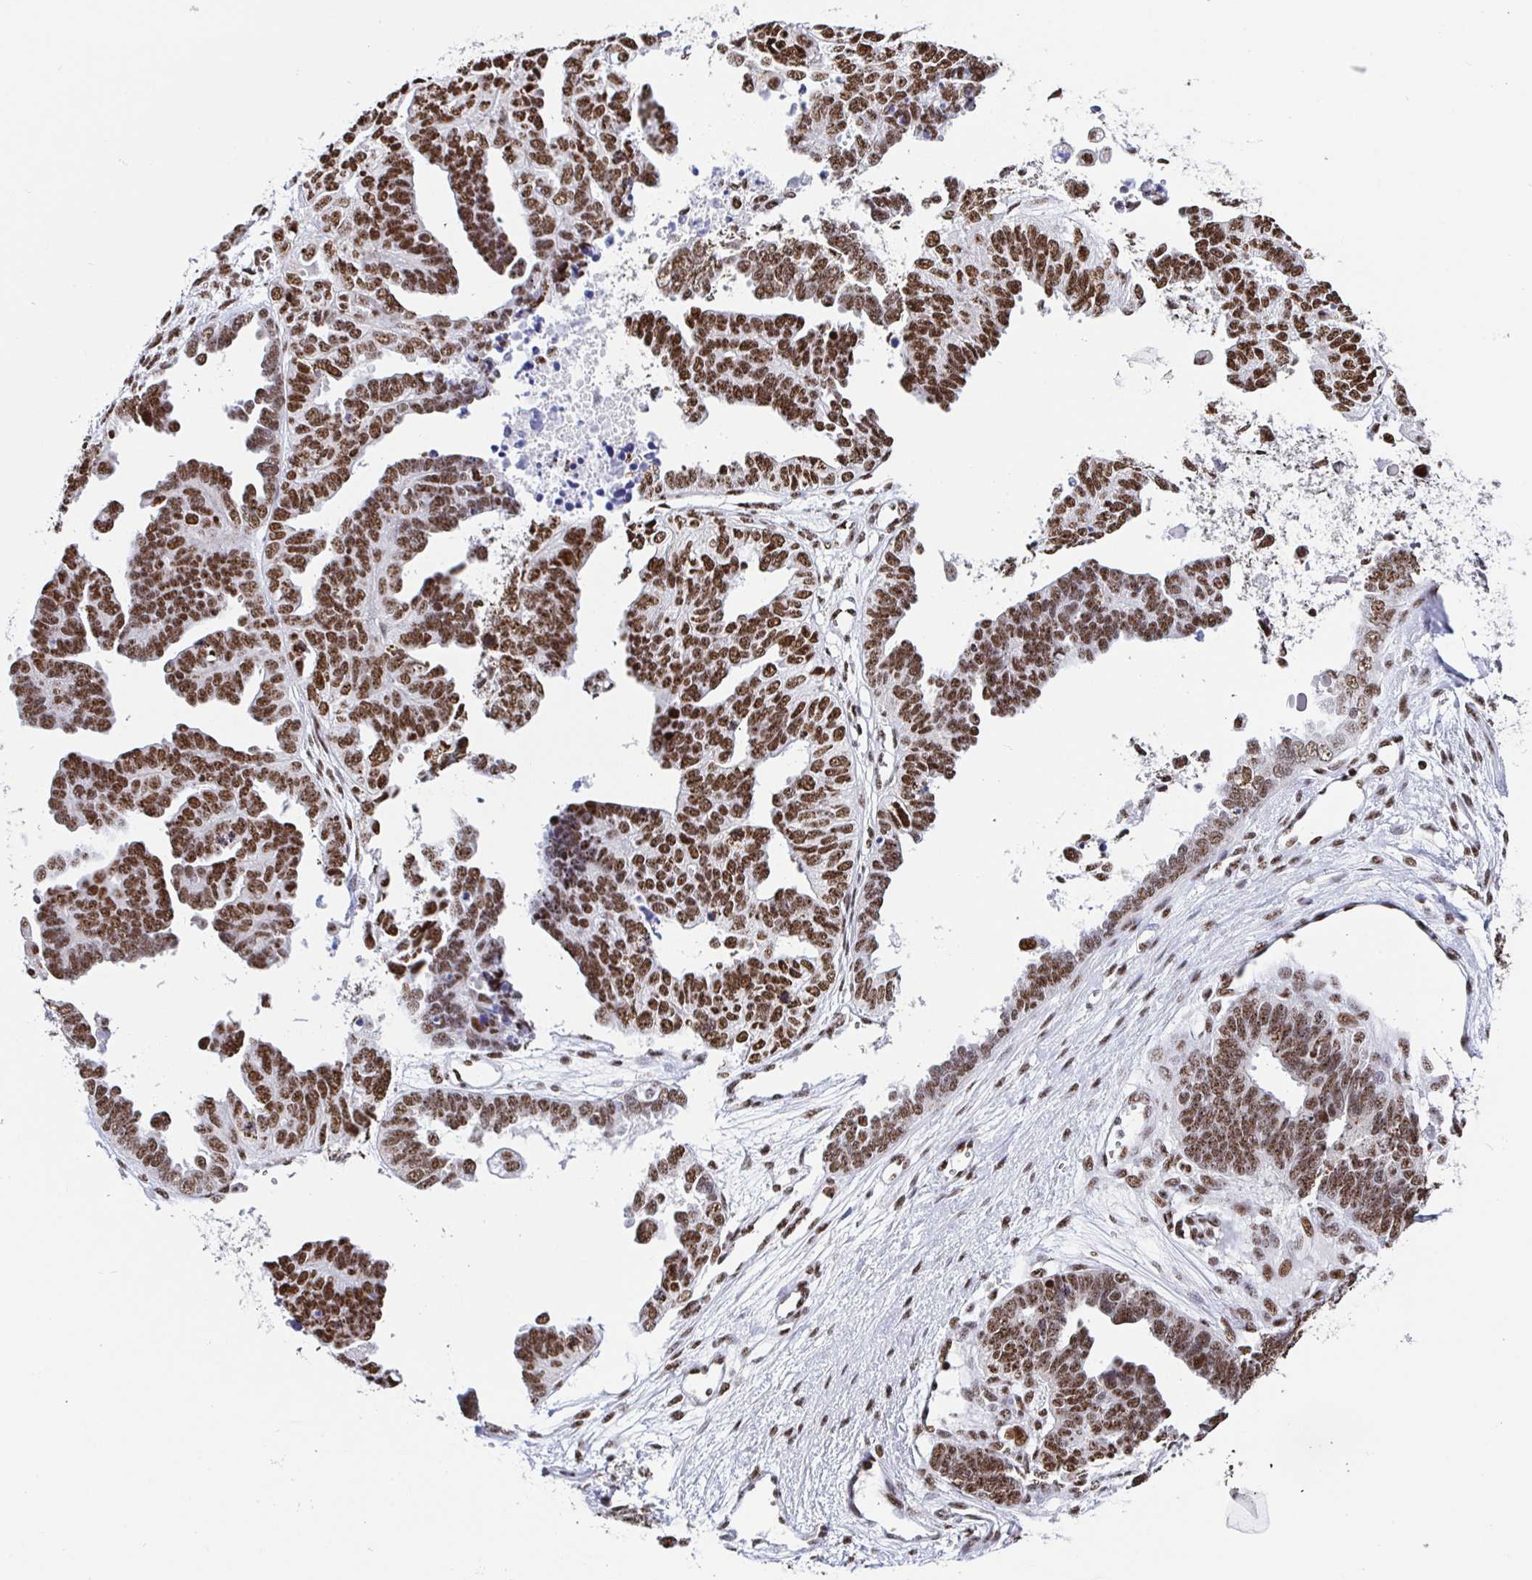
{"staining": {"intensity": "strong", "quantity": ">75%", "location": "nuclear"}, "tissue": "ovarian cancer", "cell_type": "Tumor cells", "image_type": "cancer", "snomed": [{"axis": "morphology", "description": "Cystadenocarcinoma, serous, NOS"}, {"axis": "topography", "description": "Ovary"}], "caption": "Ovarian serous cystadenocarcinoma stained for a protein (brown) exhibits strong nuclear positive positivity in approximately >75% of tumor cells.", "gene": "SETD5", "patient": {"sex": "female", "age": 51}}